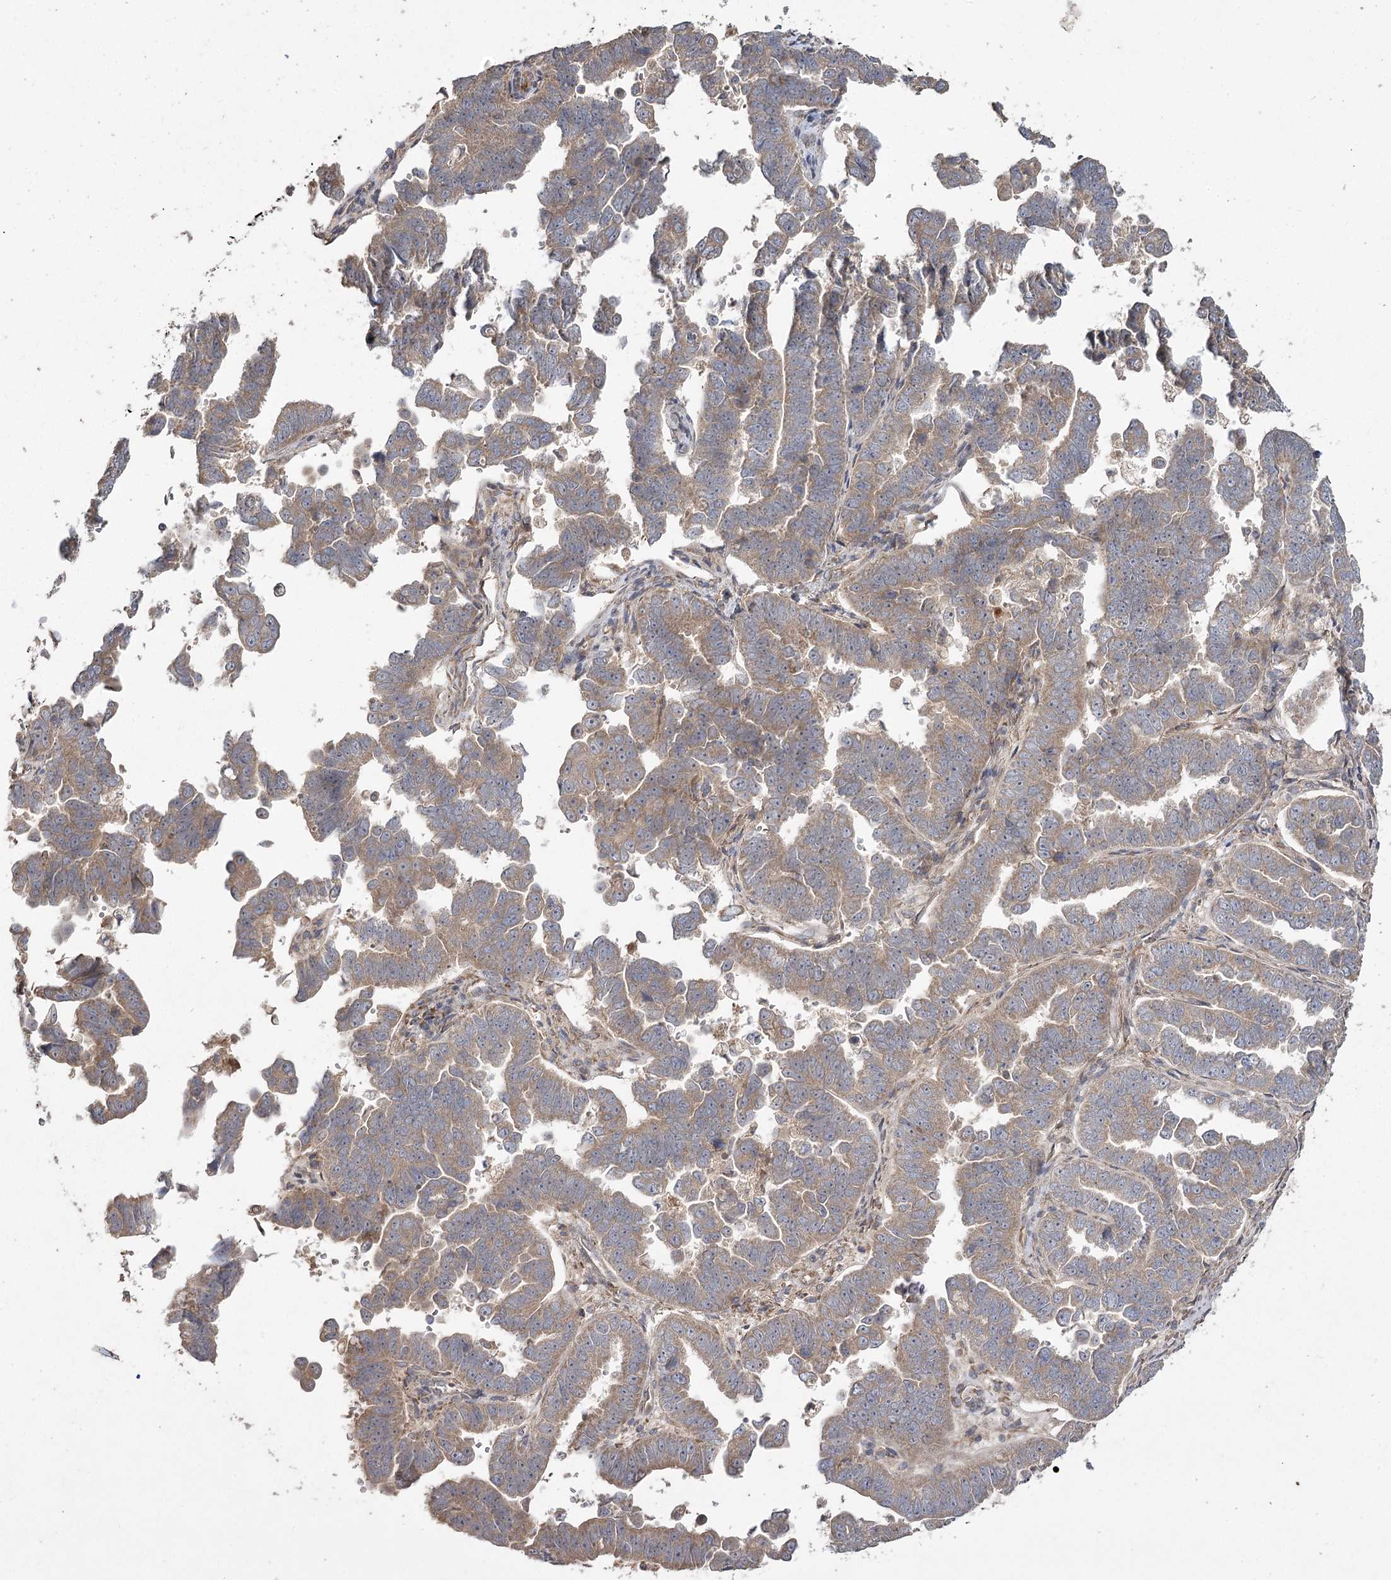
{"staining": {"intensity": "weak", "quantity": ">75%", "location": "cytoplasmic/membranous"}, "tissue": "endometrial cancer", "cell_type": "Tumor cells", "image_type": "cancer", "snomed": [{"axis": "morphology", "description": "Adenocarcinoma, NOS"}, {"axis": "topography", "description": "Endometrium"}], "caption": "This photomicrograph demonstrates IHC staining of endometrial cancer (adenocarcinoma), with low weak cytoplasmic/membranous staining in approximately >75% of tumor cells.", "gene": "RIN2", "patient": {"sex": "female", "age": 75}}